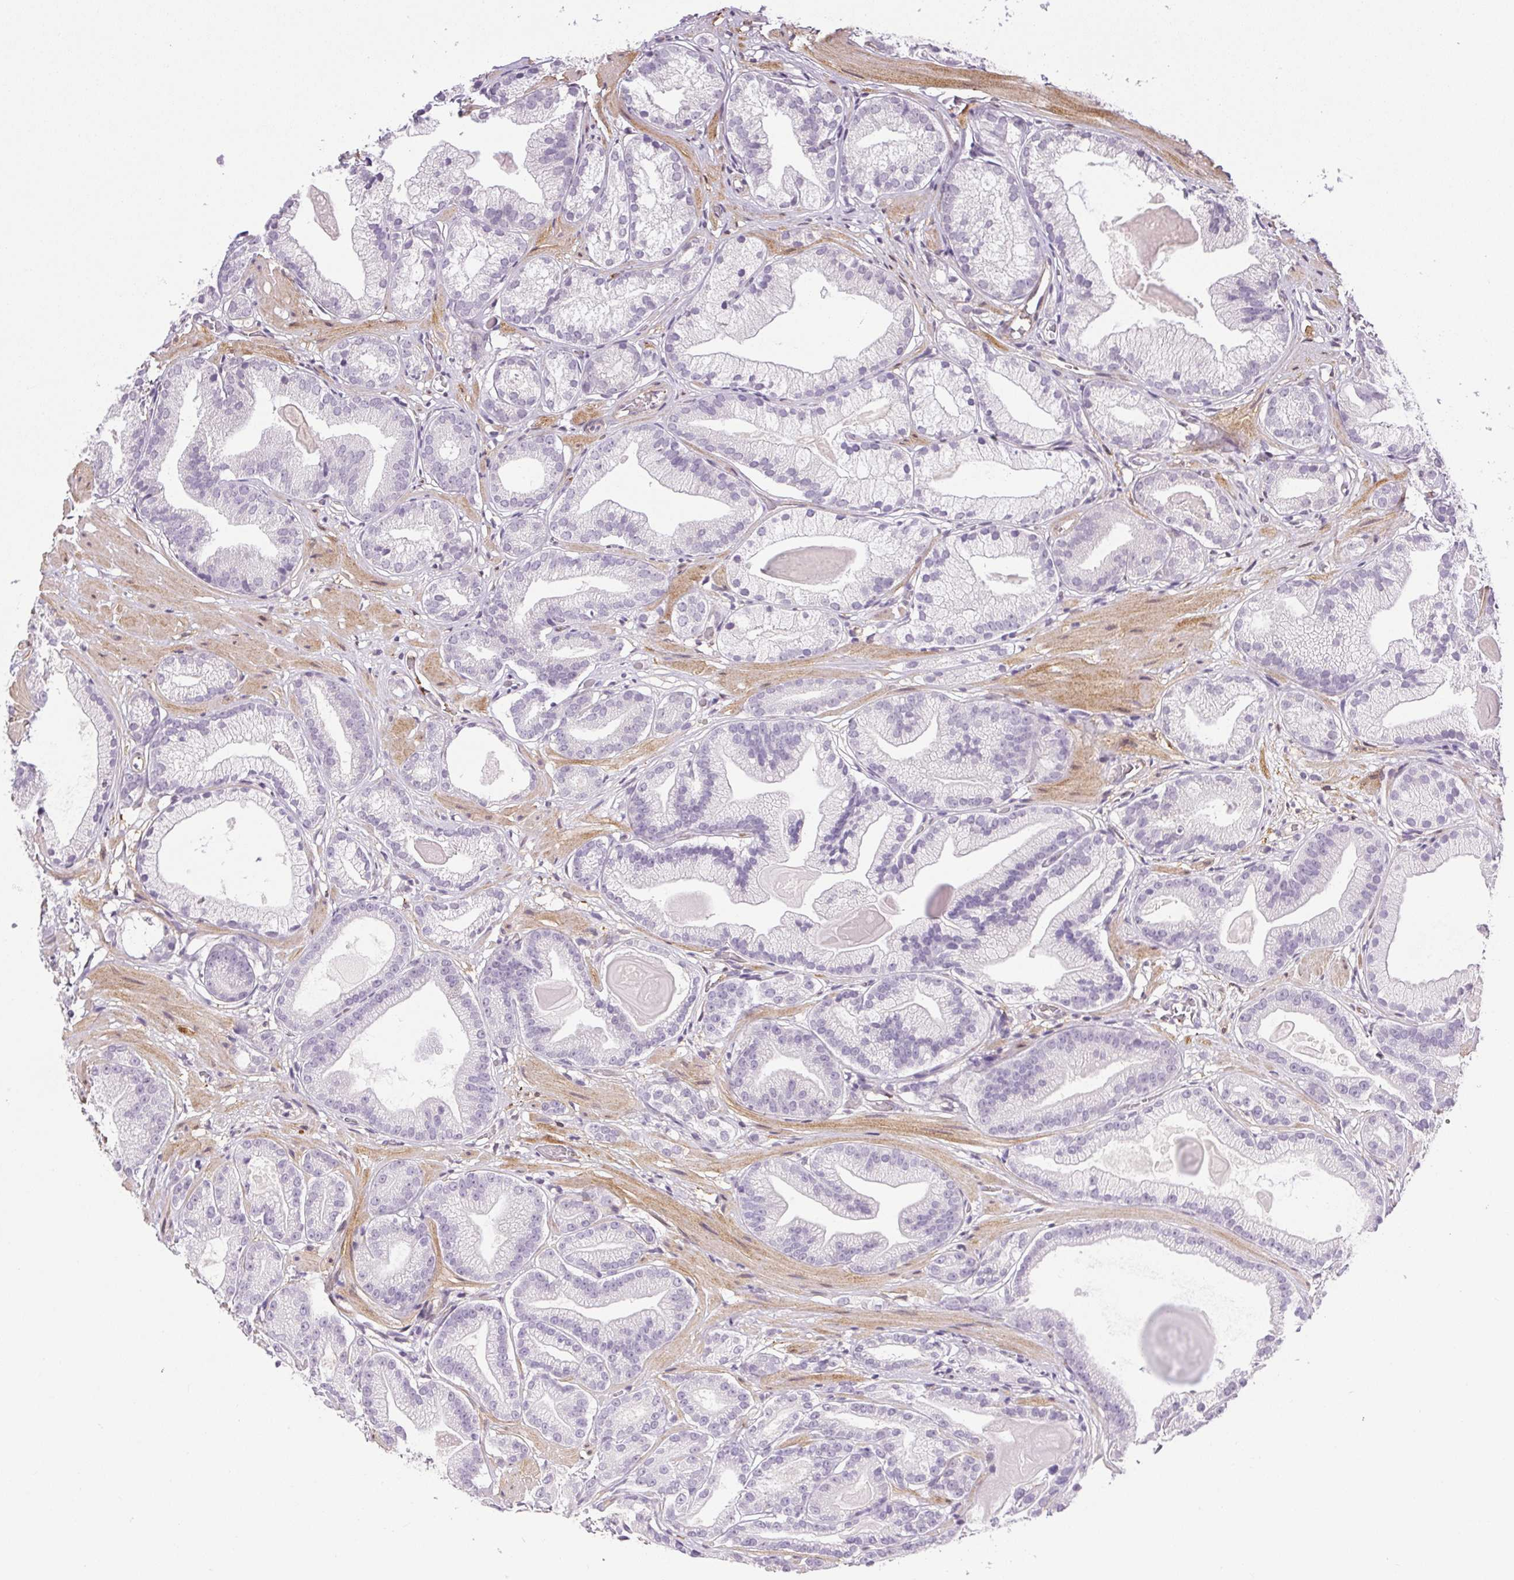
{"staining": {"intensity": "negative", "quantity": "none", "location": "none"}, "tissue": "prostate cancer", "cell_type": "Tumor cells", "image_type": "cancer", "snomed": [{"axis": "morphology", "description": "Adenocarcinoma, Low grade"}, {"axis": "topography", "description": "Prostate"}], "caption": "Tumor cells are negative for brown protein staining in prostate cancer.", "gene": "PRL", "patient": {"sex": "male", "age": 57}}